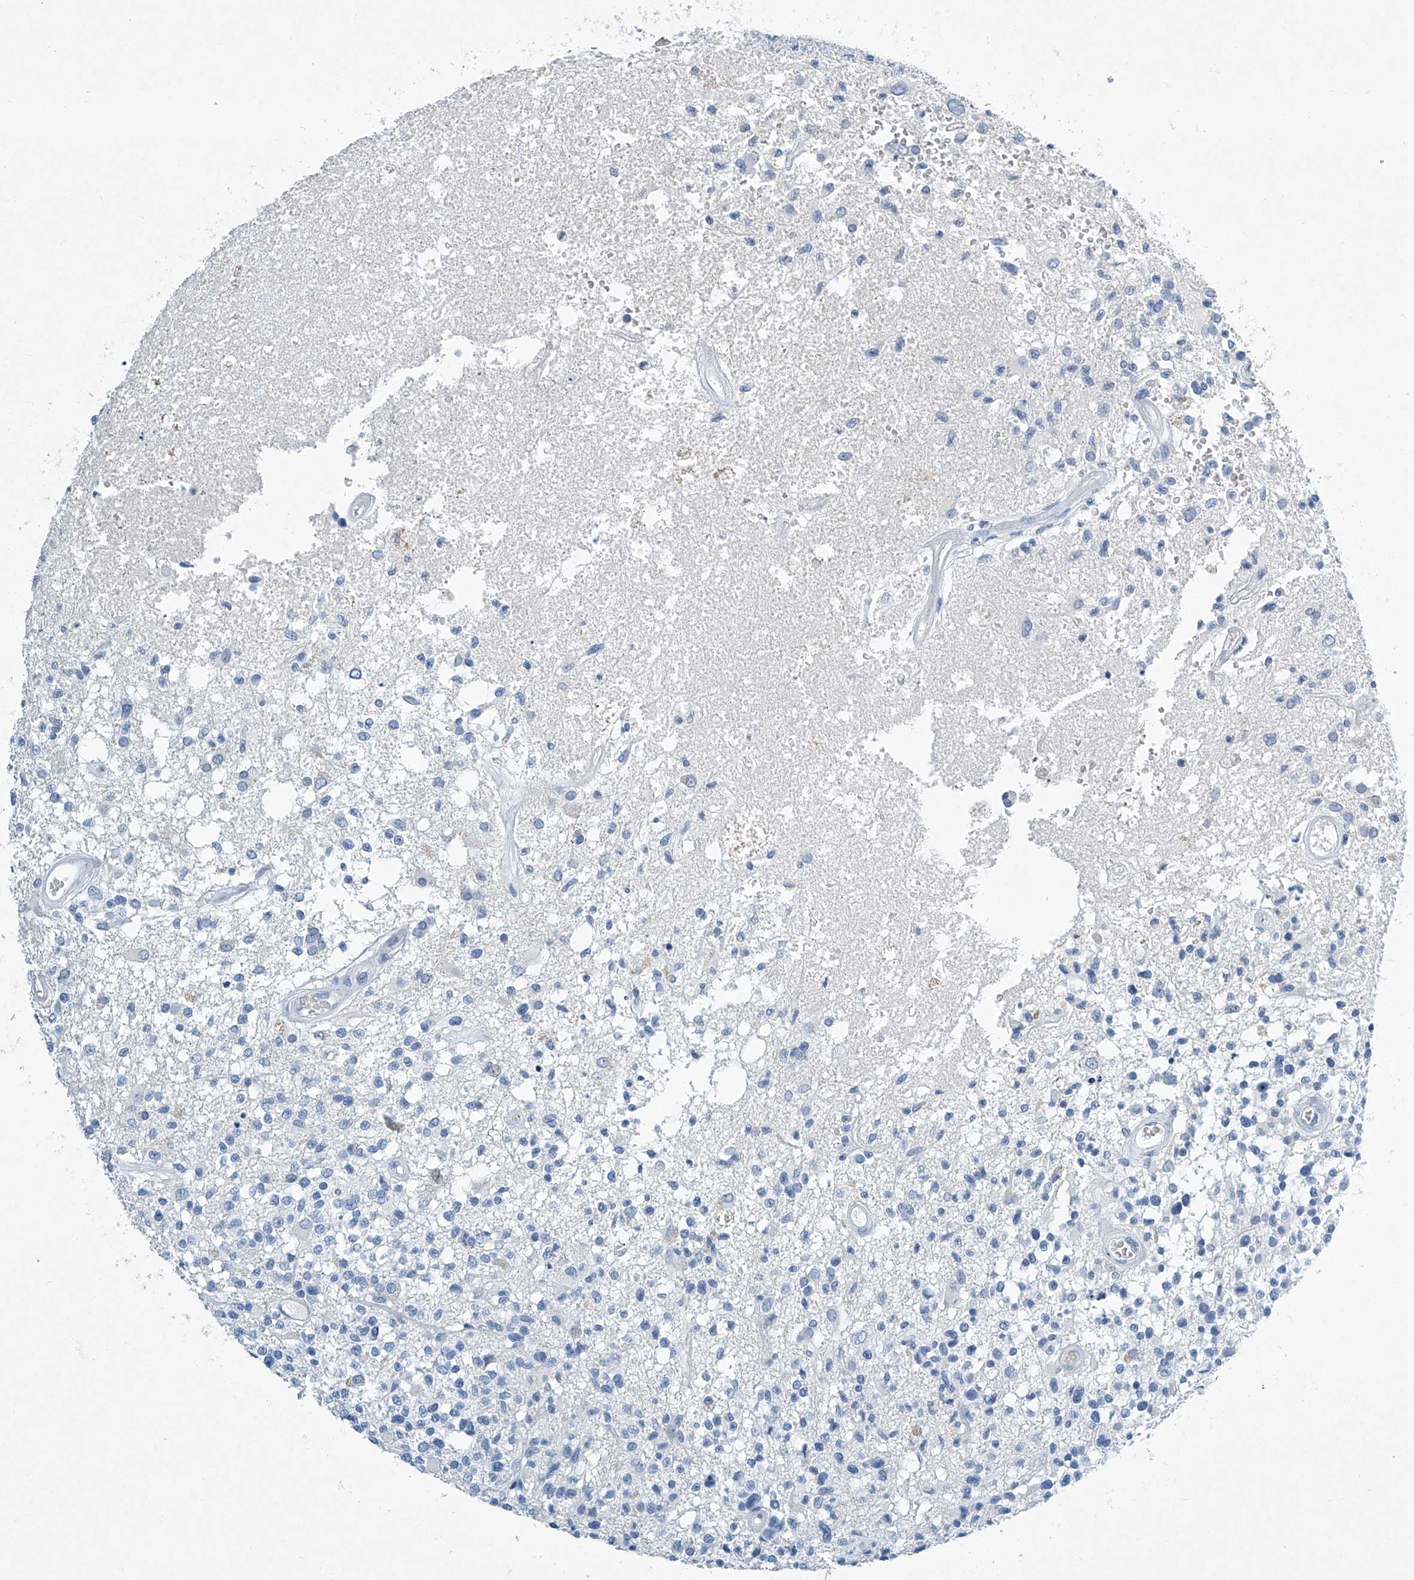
{"staining": {"intensity": "negative", "quantity": "none", "location": "none"}, "tissue": "glioma", "cell_type": "Tumor cells", "image_type": "cancer", "snomed": [{"axis": "morphology", "description": "Glioma, malignant, High grade"}, {"axis": "morphology", "description": "Glioblastoma, NOS"}, {"axis": "topography", "description": "Brain"}], "caption": "Image shows no protein positivity in tumor cells of glioblastoma tissue.", "gene": "CYP2A7", "patient": {"sex": "male", "age": 60}}